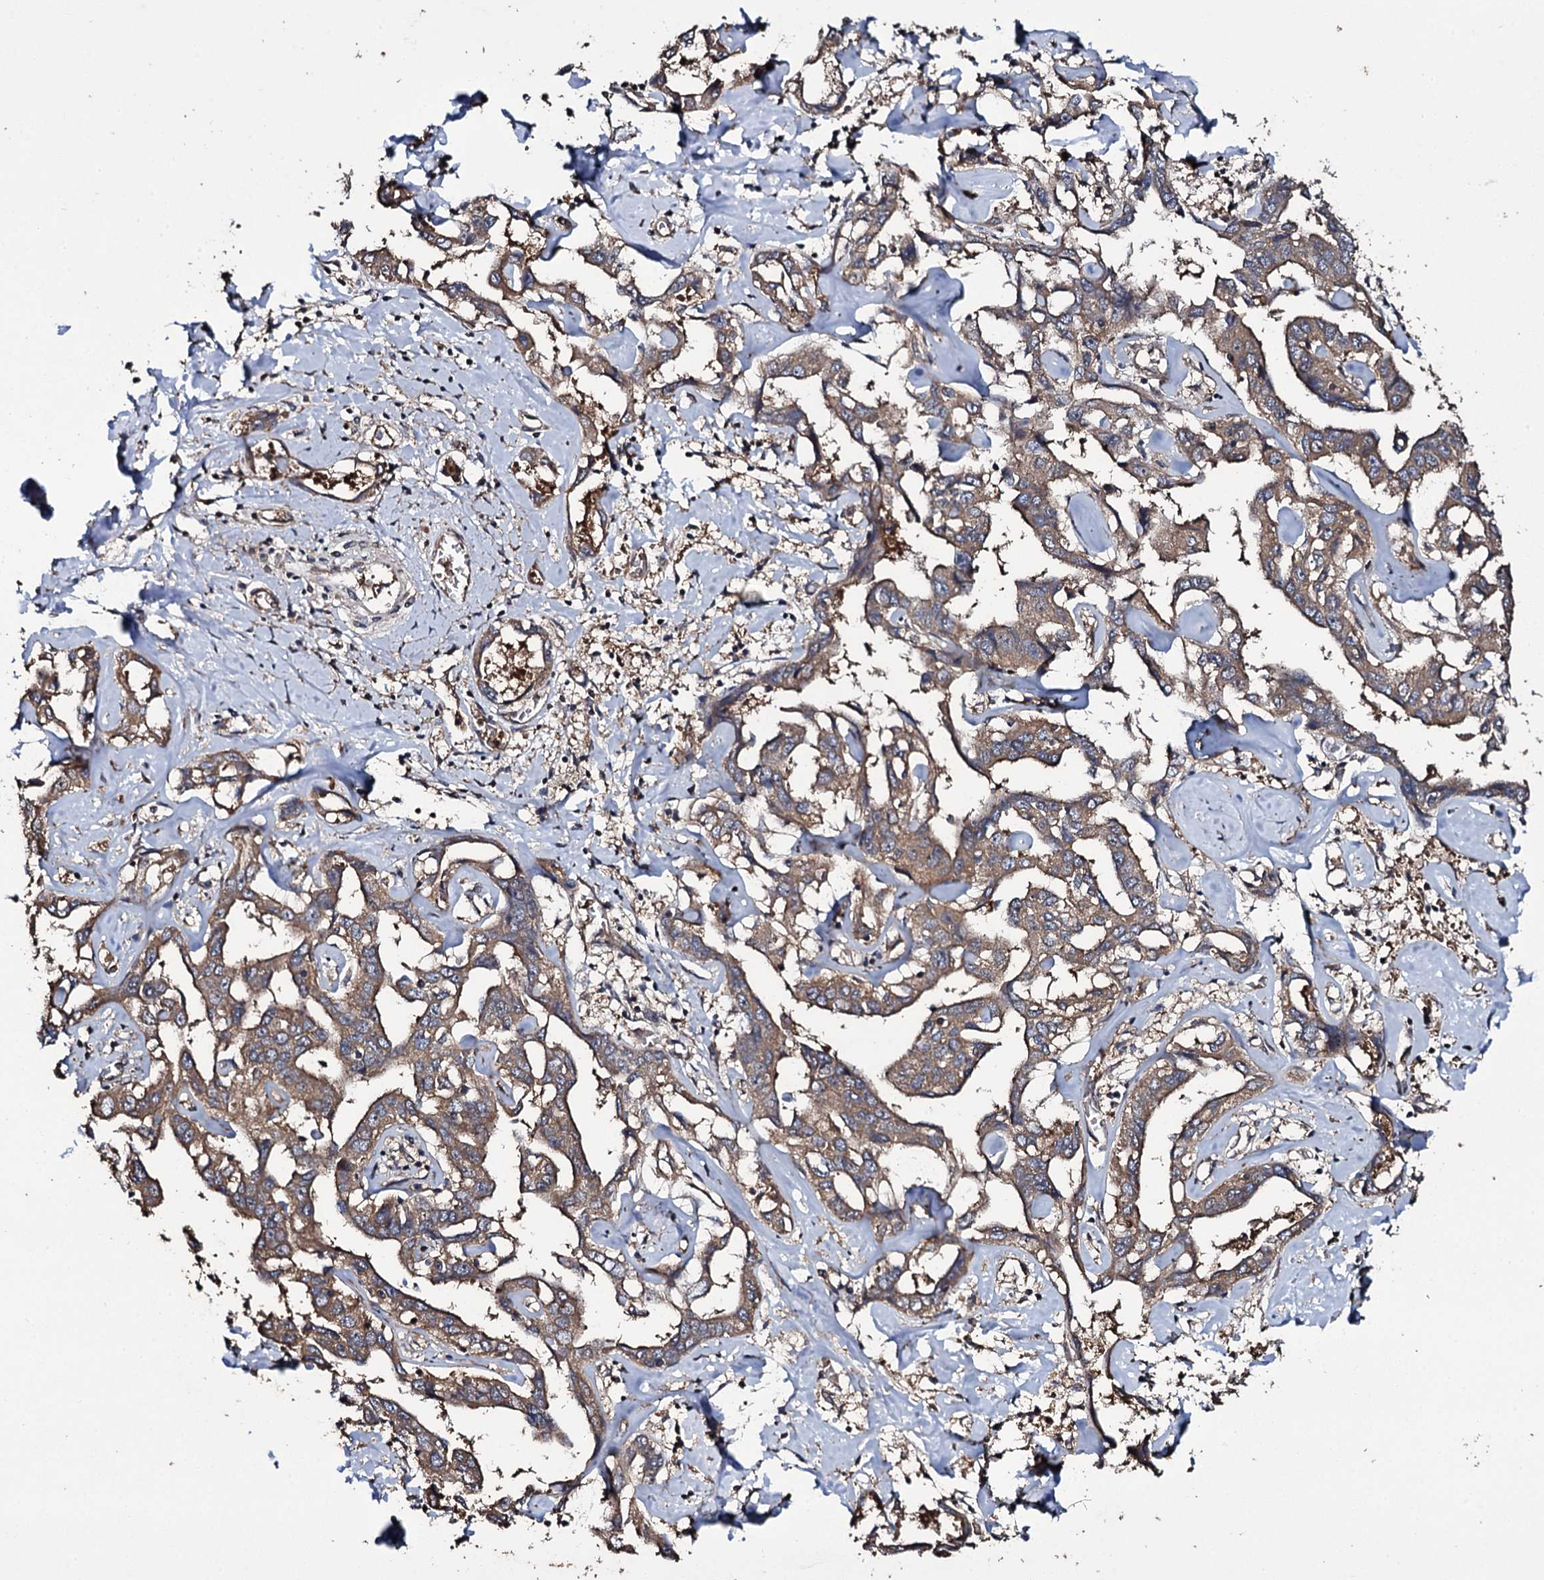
{"staining": {"intensity": "moderate", "quantity": ">75%", "location": "cytoplasmic/membranous"}, "tissue": "liver cancer", "cell_type": "Tumor cells", "image_type": "cancer", "snomed": [{"axis": "morphology", "description": "Cholangiocarcinoma"}, {"axis": "topography", "description": "Liver"}], "caption": "Immunohistochemistry (IHC) staining of cholangiocarcinoma (liver), which displays medium levels of moderate cytoplasmic/membranous expression in about >75% of tumor cells indicating moderate cytoplasmic/membranous protein expression. The staining was performed using DAB (brown) for protein detection and nuclei were counterstained in hematoxylin (blue).", "gene": "TTC23", "patient": {"sex": "male", "age": 59}}